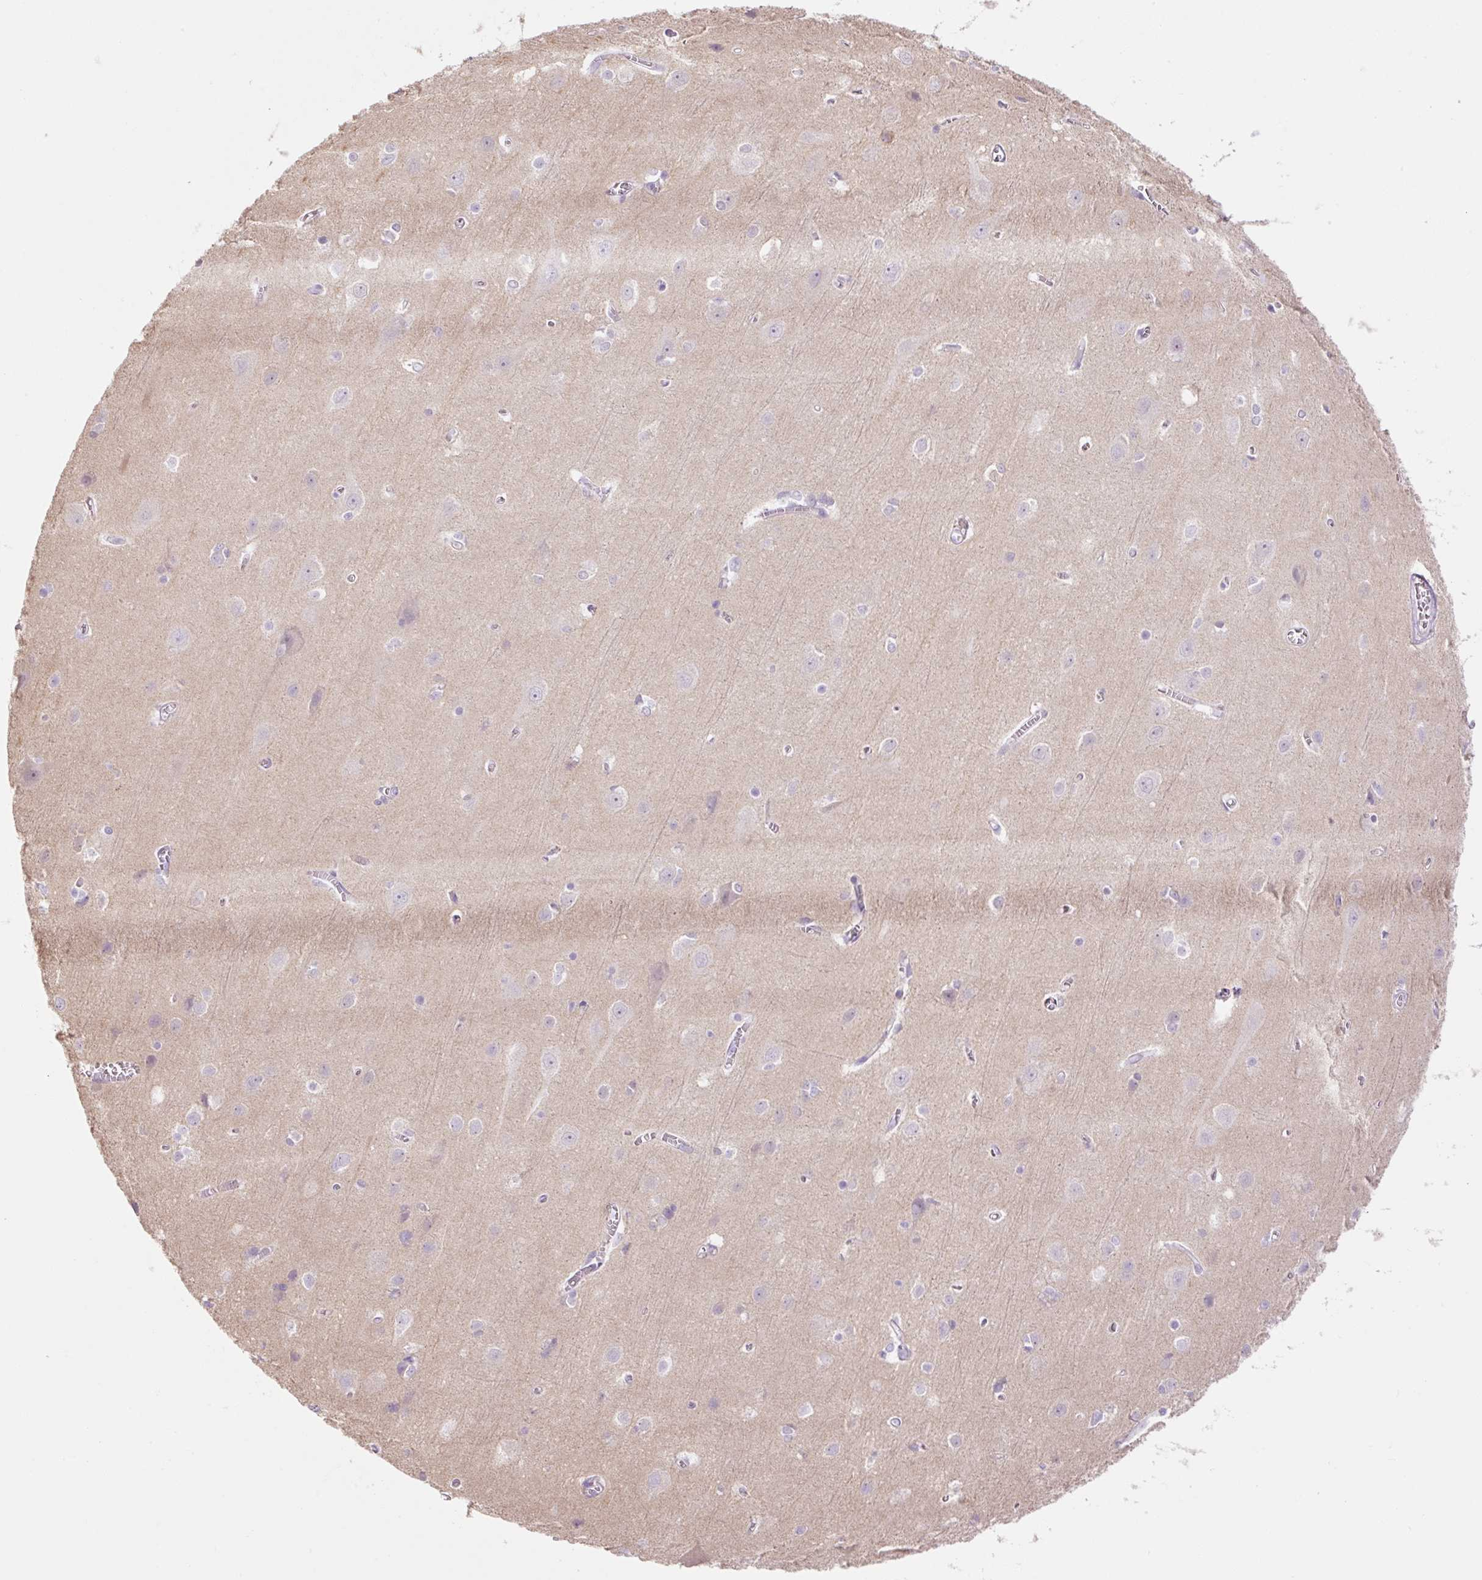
{"staining": {"intensity": "negative", "quantity": "none", "location": "none"}, "tissue": "cerebral cortex", "cell_type": "Endothelial cells", "image_type": "normal", "snomed": [{"axis": "morphology", "description": "Normal tissue, NOS"}, {"axis": "topography", "description": "Cerebral cortex"}], "caption": "DAB immunohistochemical staining of normal human cerebral cortex demonstrates no significant expression in endothelial cells.", "gene": "GRID2", "patient": {"sex": "male", "age": 37}}